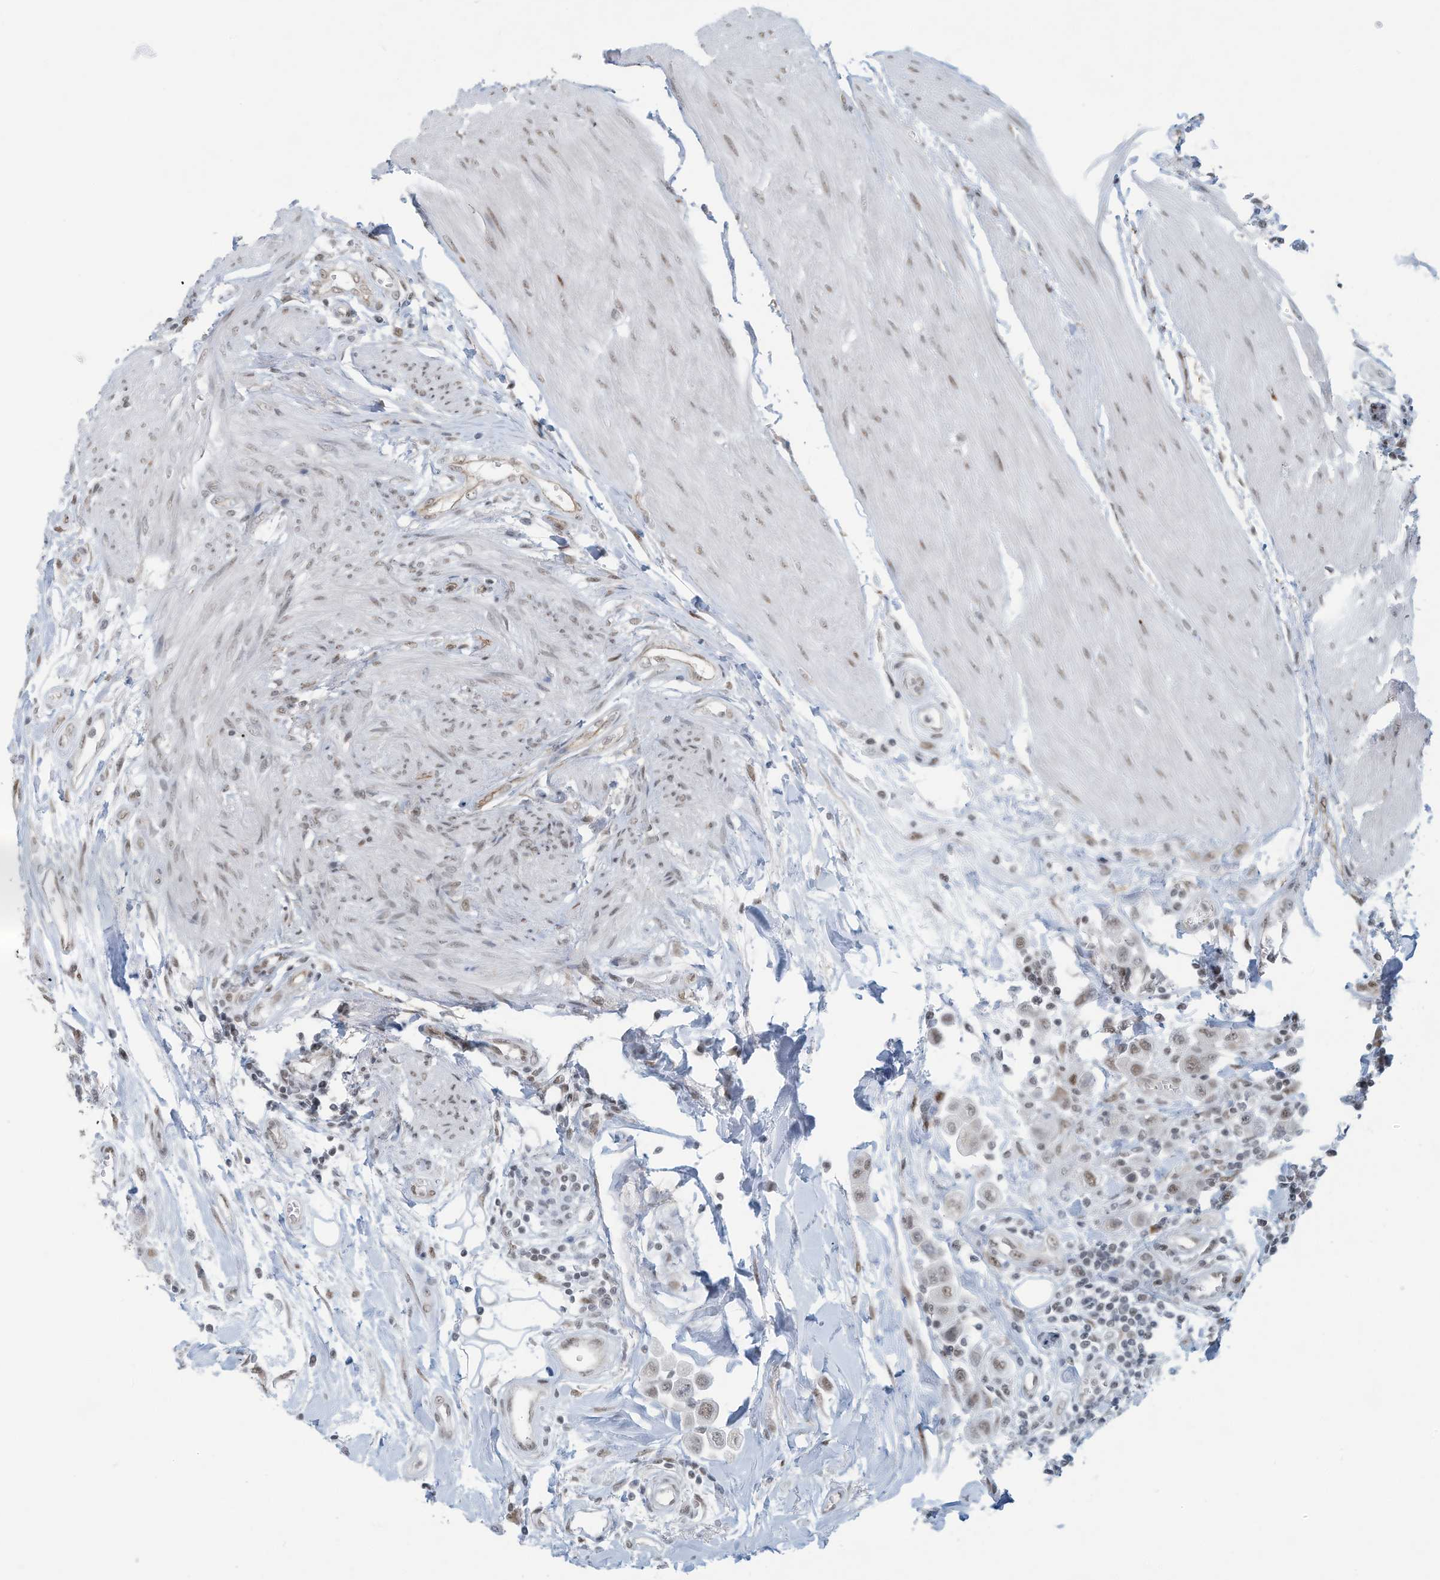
{"staining": {"intensity": "weak", "quantity": ">75%", "location": "nuclear"}, "tissue": "urothelial cancer", "cell_type": "Tumor cells", "image_type": "cancer", "snomed": [{"axis": "morphology", "description": "Urothelial carcinoma, High grade"}, {"axis": "topography", "description": "Urinary bladder"}], "caption": "Immunohistochemistry (IHC) of high-grade urothelial carcinoma exhibits low levels of weak nuclear positivity in about >75% of tumor cells.", "gene": "SARNP", "patient": {"sex": "male", "age": 50}}